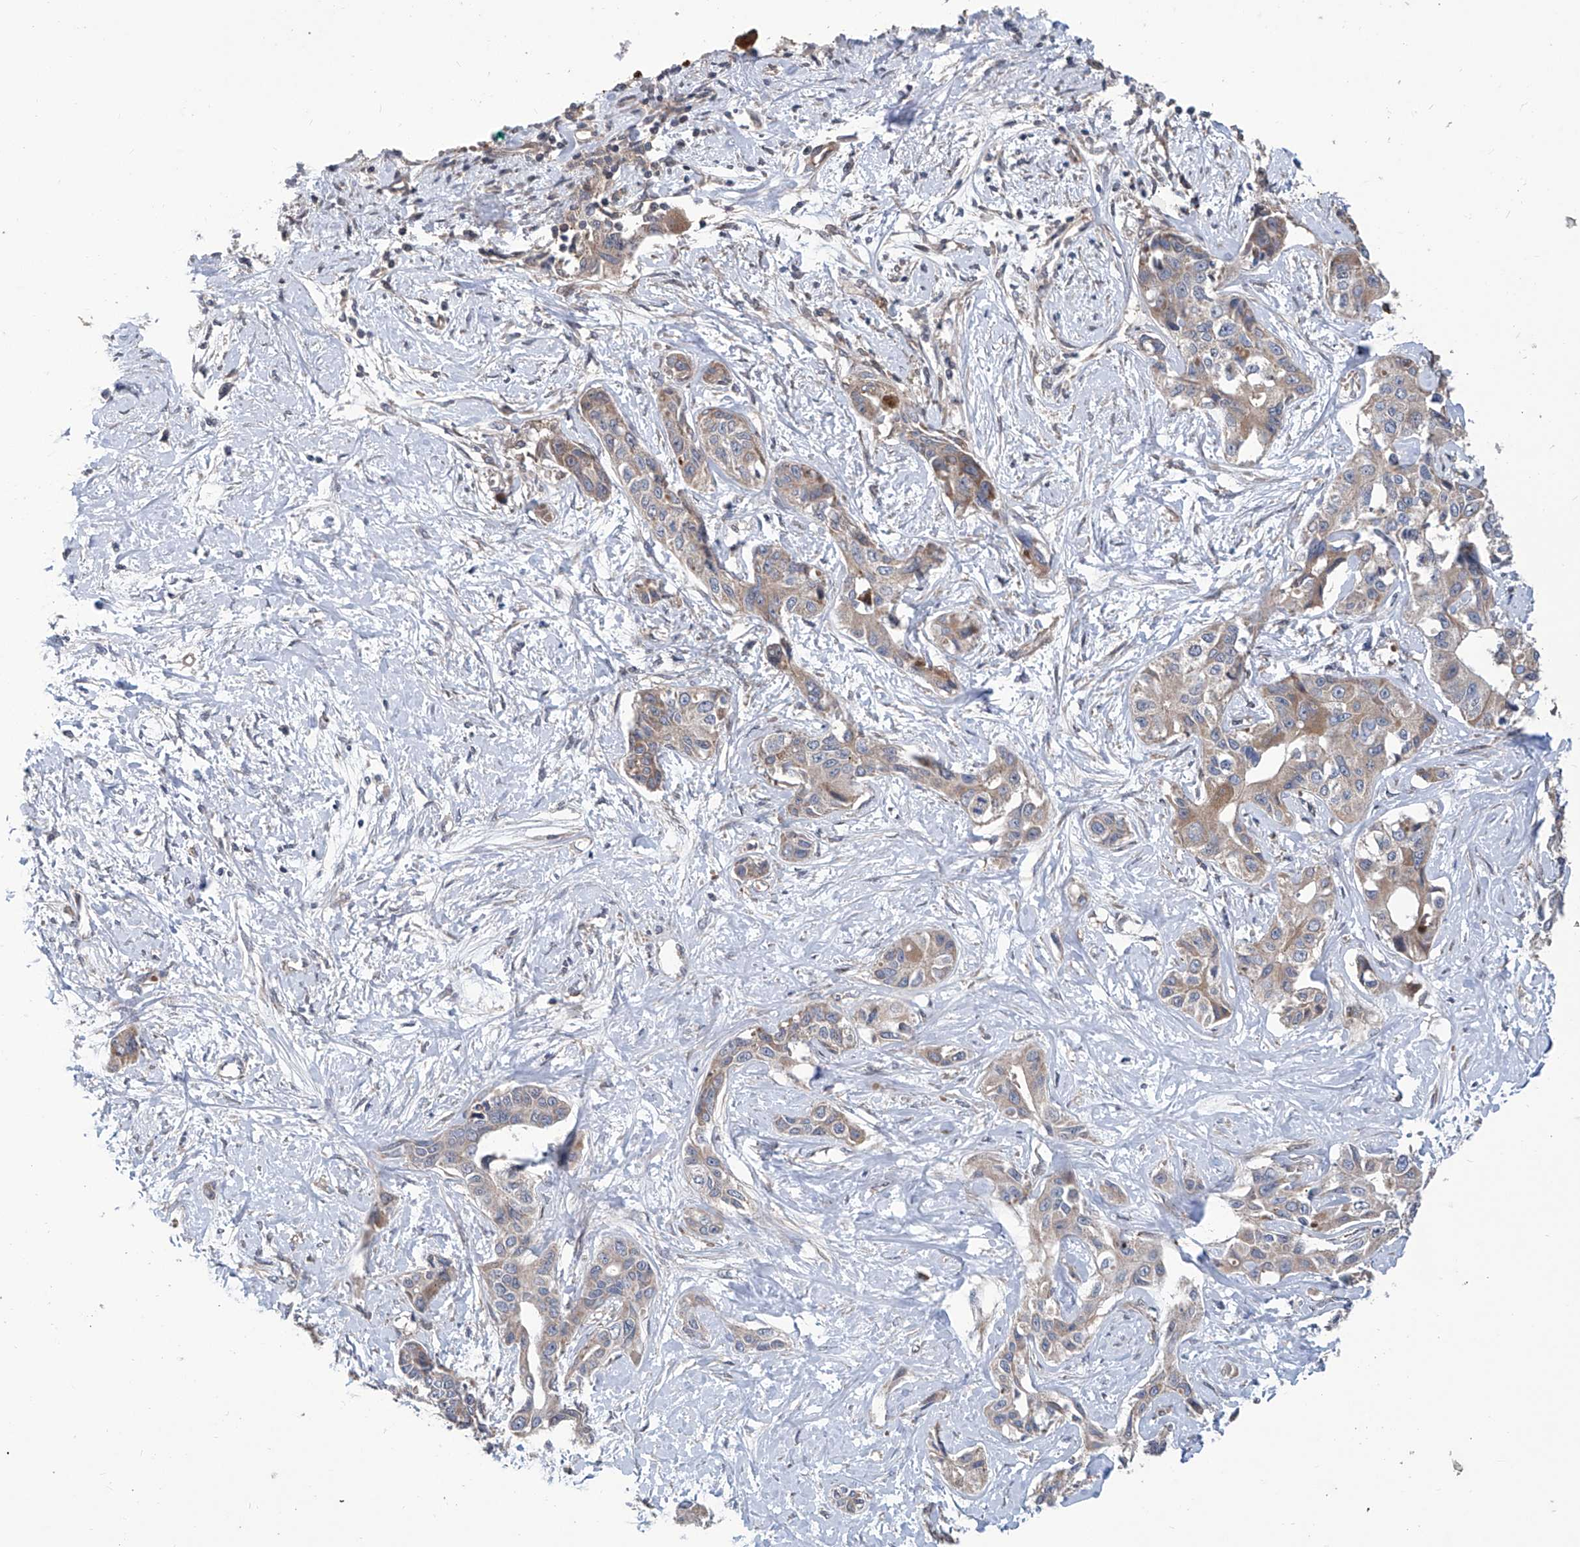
{"staining": {"intensity": "weak", "quantity": "<25%", "location": "cytoplasmic/membranous"}, "tissue": "liver cancer", "cell_type": "Tumor cells", "image_type": "cancer", "snomed": [{"axis": "morphology", "description": "Cholangiocarcinoma"}, {"axis": "topography", "description": "Liver"}], "caption": "A high-resolution photomicrograph shows immunohistochemistry (IHC) staining of liver cancer (cholangiocarcinoma), which displays no significant positivity in tumor cells.", "gene": "EIF2D", "patient": {"sex": "male", "age": 59}}